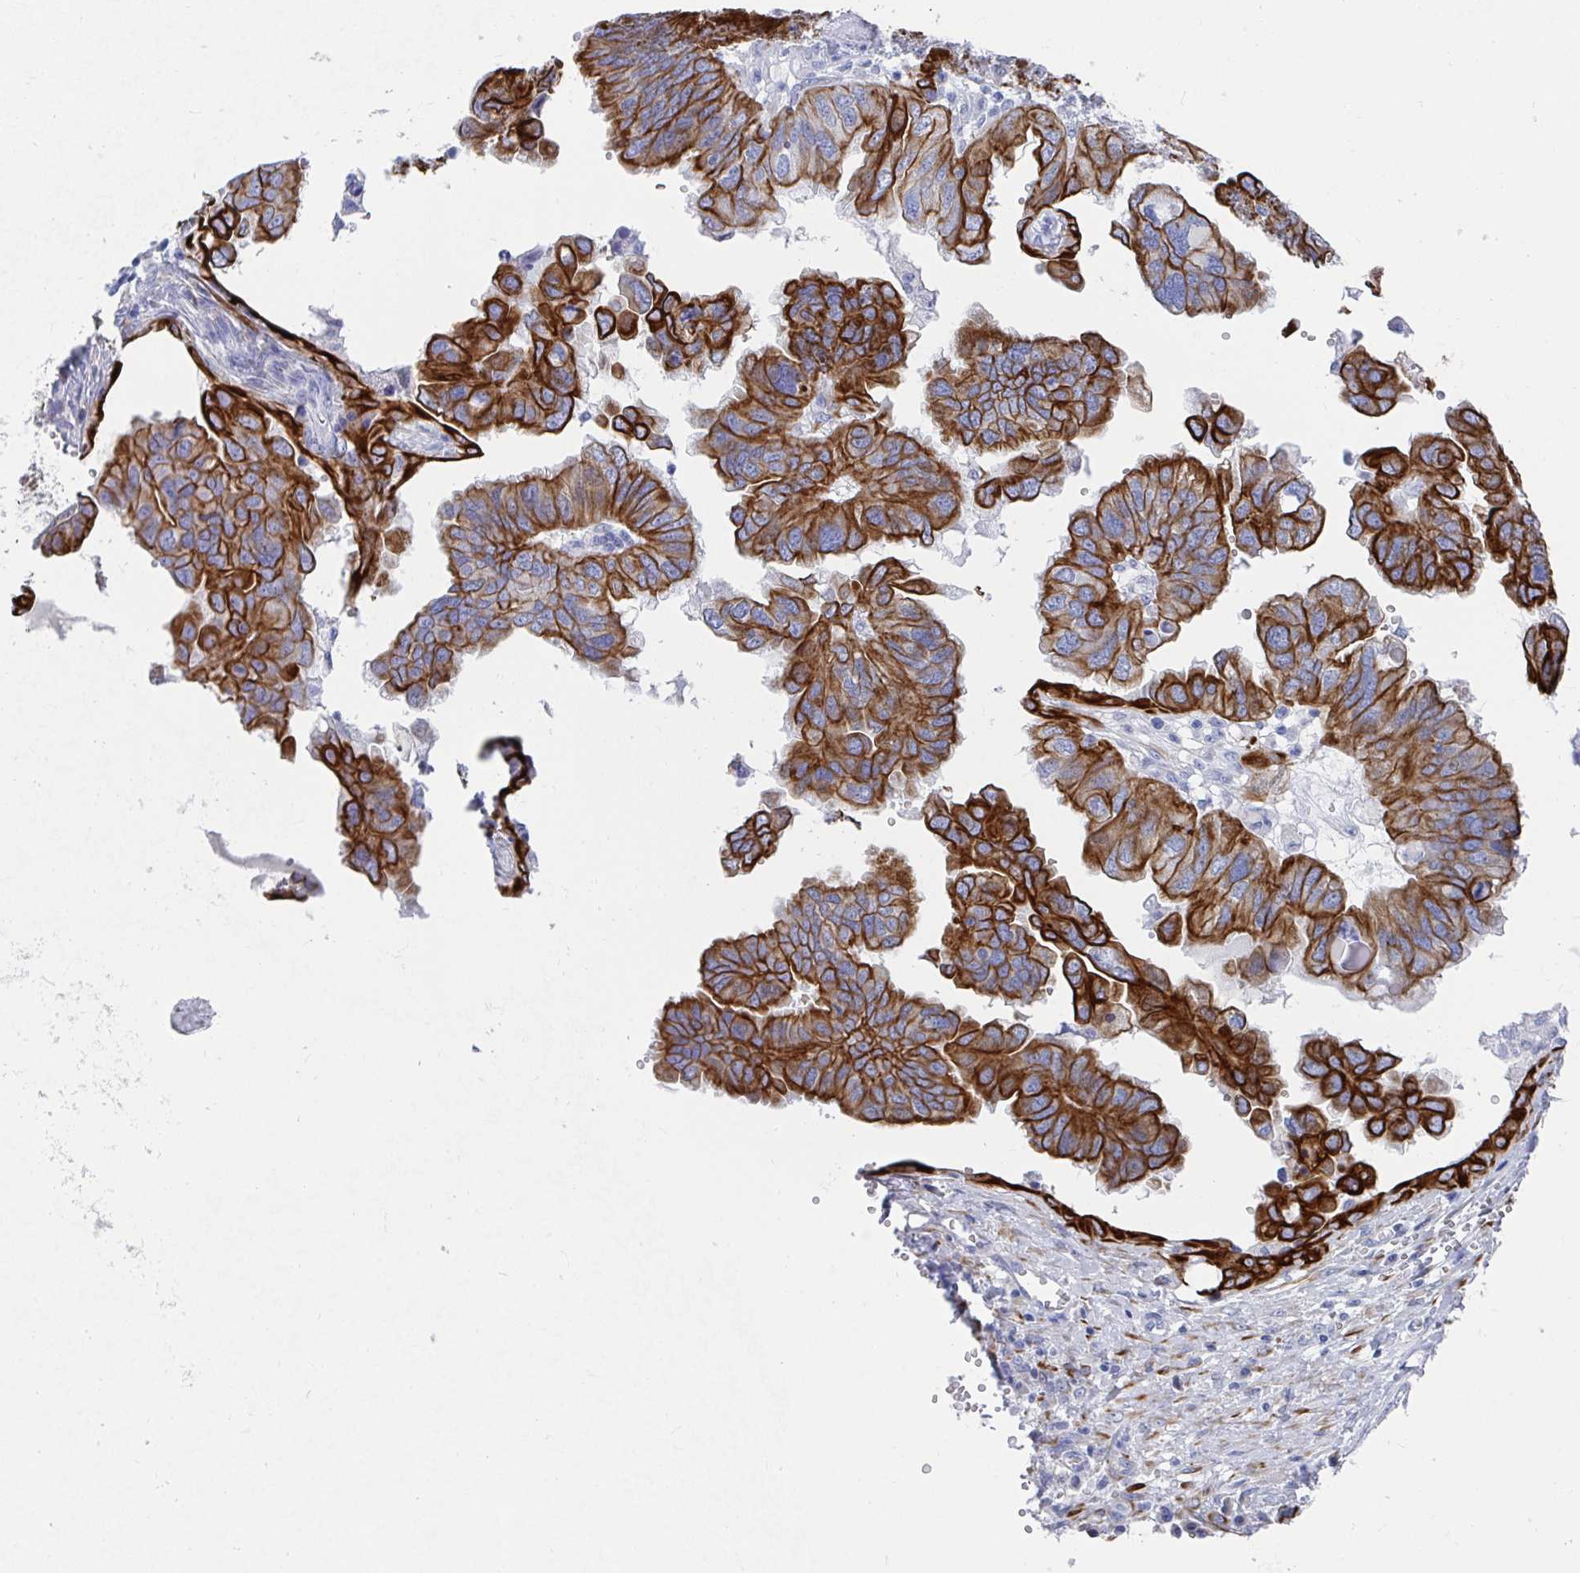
{"staining": {"intensity": "strong", "quantity": "25%-75%", "location": "cytoplasmic/membranous"}, "tissue": "ovarian cancer", "cell_type": "Tumor cells", "image_type": "cancer", "snomed": [{"axis": "morphology", "description": "Cystadenocarcinoma, serous, NOS"}, {"axis": "topography", "description": "Ovary"}], "caption": "IHC photomicrograph of ovarian cancer (serous cystadenocarcinoma) stained for a protein (brown), which demonstrates high levels of strong cytoplasmic/membranous expression in about 25%-75% of tumor cells.", "gene": "CLDN8", "patient": {"sex": "female", "age": 79}}